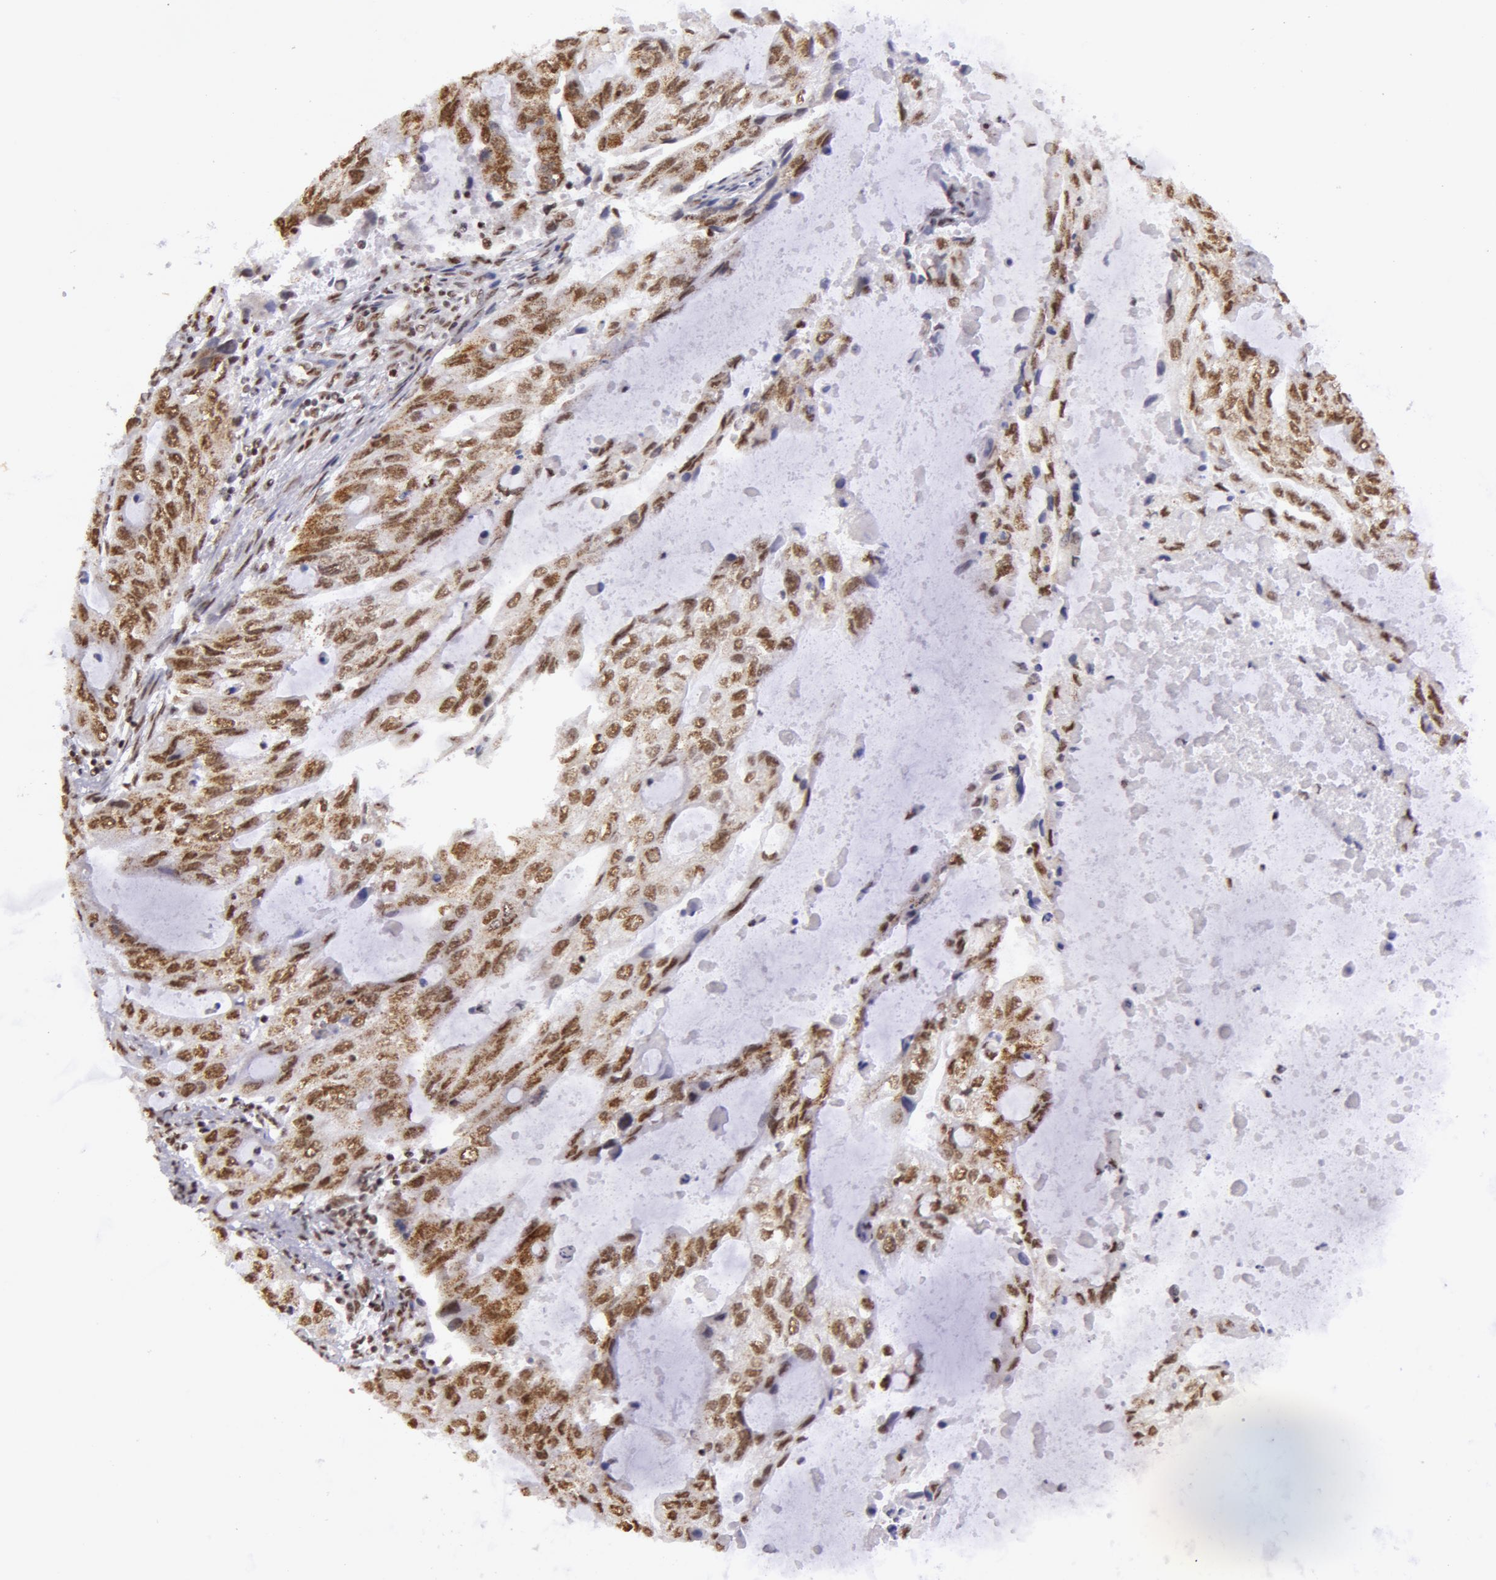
{"staining": {"intensity": "moderate", "quantity": "25%-75%", "location": "cytoplasmic/membranous,nuclear"}, "tissue": "stomach cancer", "cell_type": "Tumor cells", "image_type": "cancer", "snomed": [{"axis": "morphology", "description": "Adenocarcinoma, NOS"}, {"axis": "topography", "description": "Stomach, upper"}], "caption": "Human adenocarcinoma (stomach) stained with a protein marker demonstrates moderate staining in tumor cells.", "gene": "VRTN", "patient": {"sex": "female", "age": 52}}